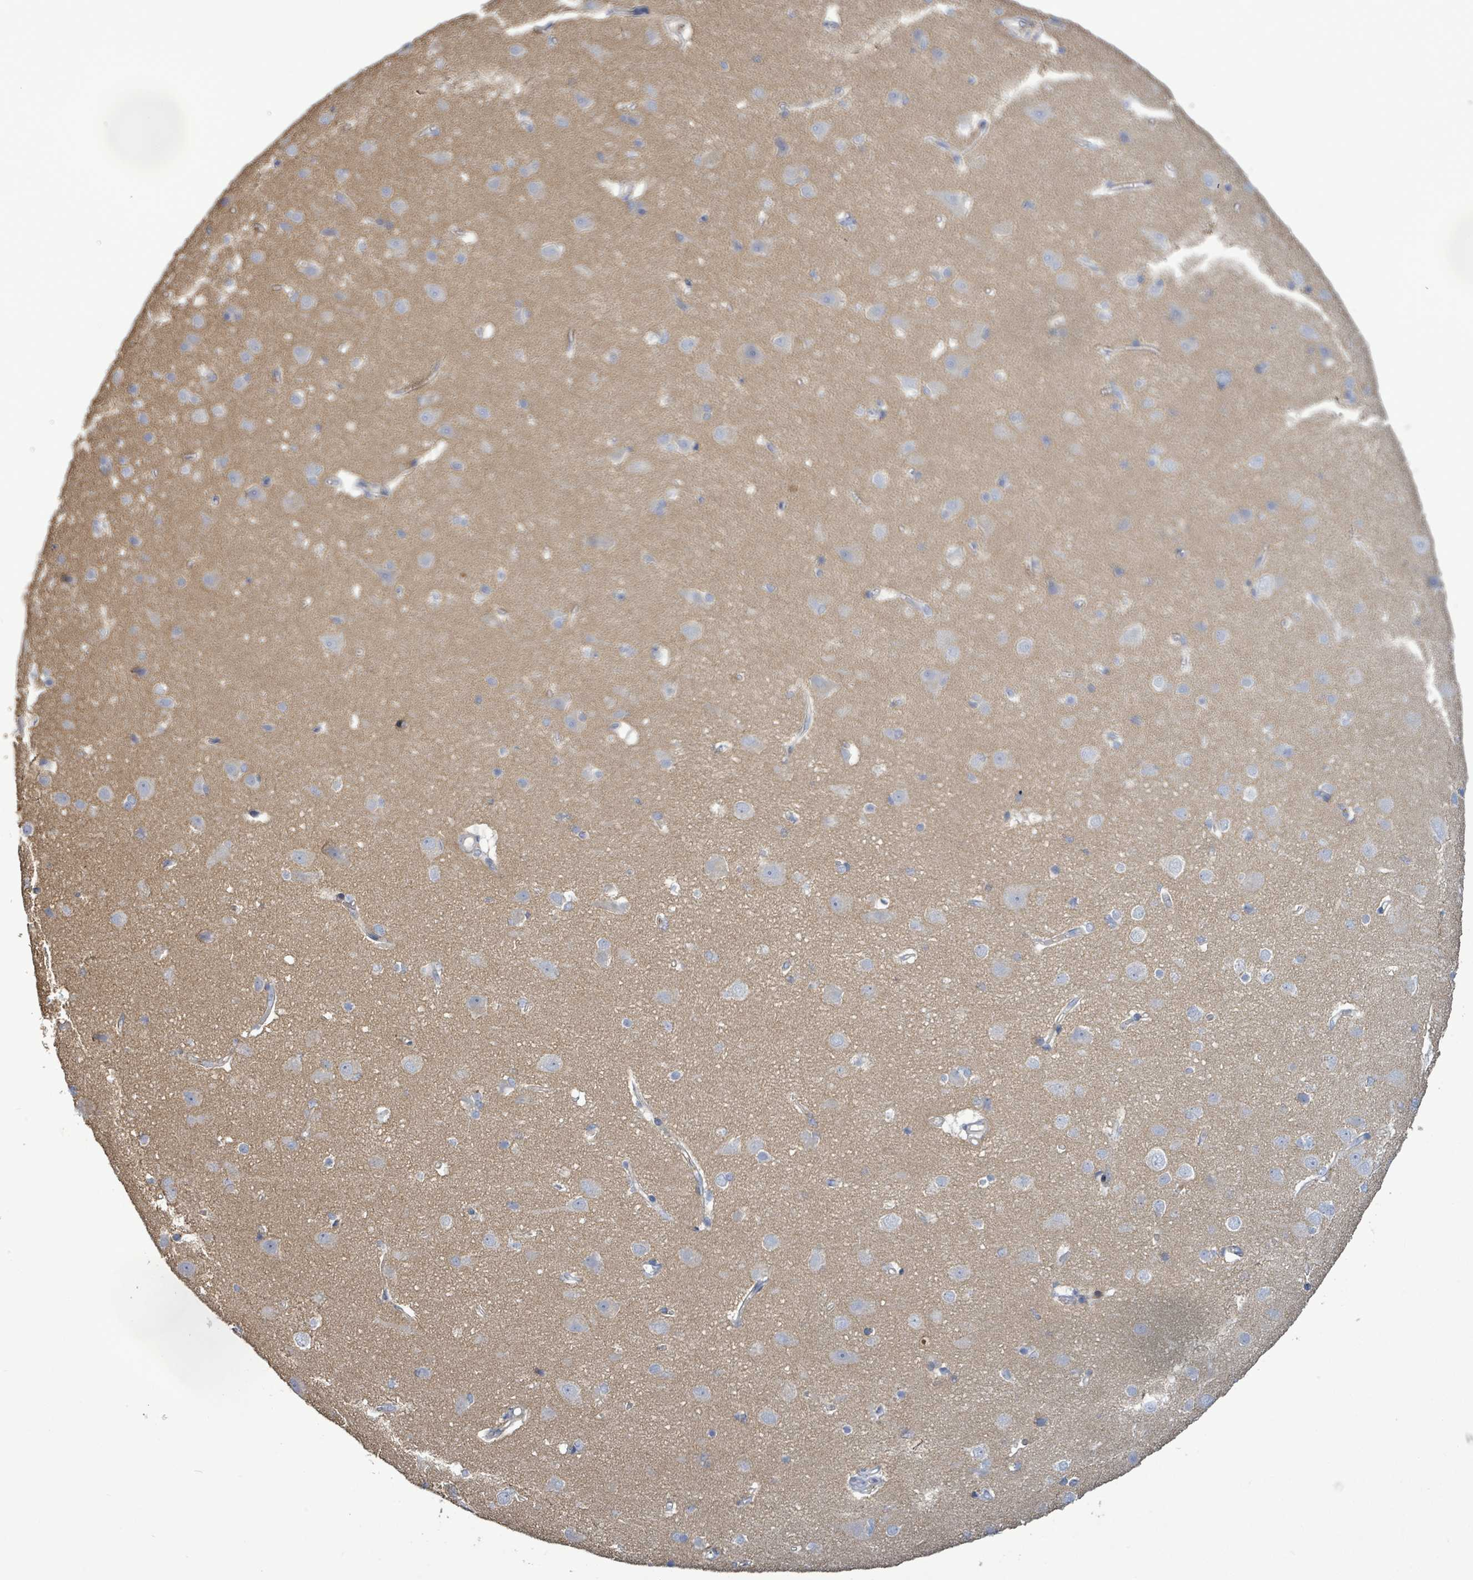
{"staining": {"intensity": "negative", "quantity": "none", "location": "none"}, "tissue": "cerebral cortex", "cell_type": "Endothelial cells", "image_type": "normal", "snomed": [{"axis": "morphology", "description": "Normal tissue, NOS"}, {"axis": "topography", "description": "Cerebral cortex"}], "caption": "Normal cerebral cortex was stained to show a protein in brown. There is no significant staining in endothelial cells.", "gene": "HRAS", "patient": {"sex": "male", "age": 37}}